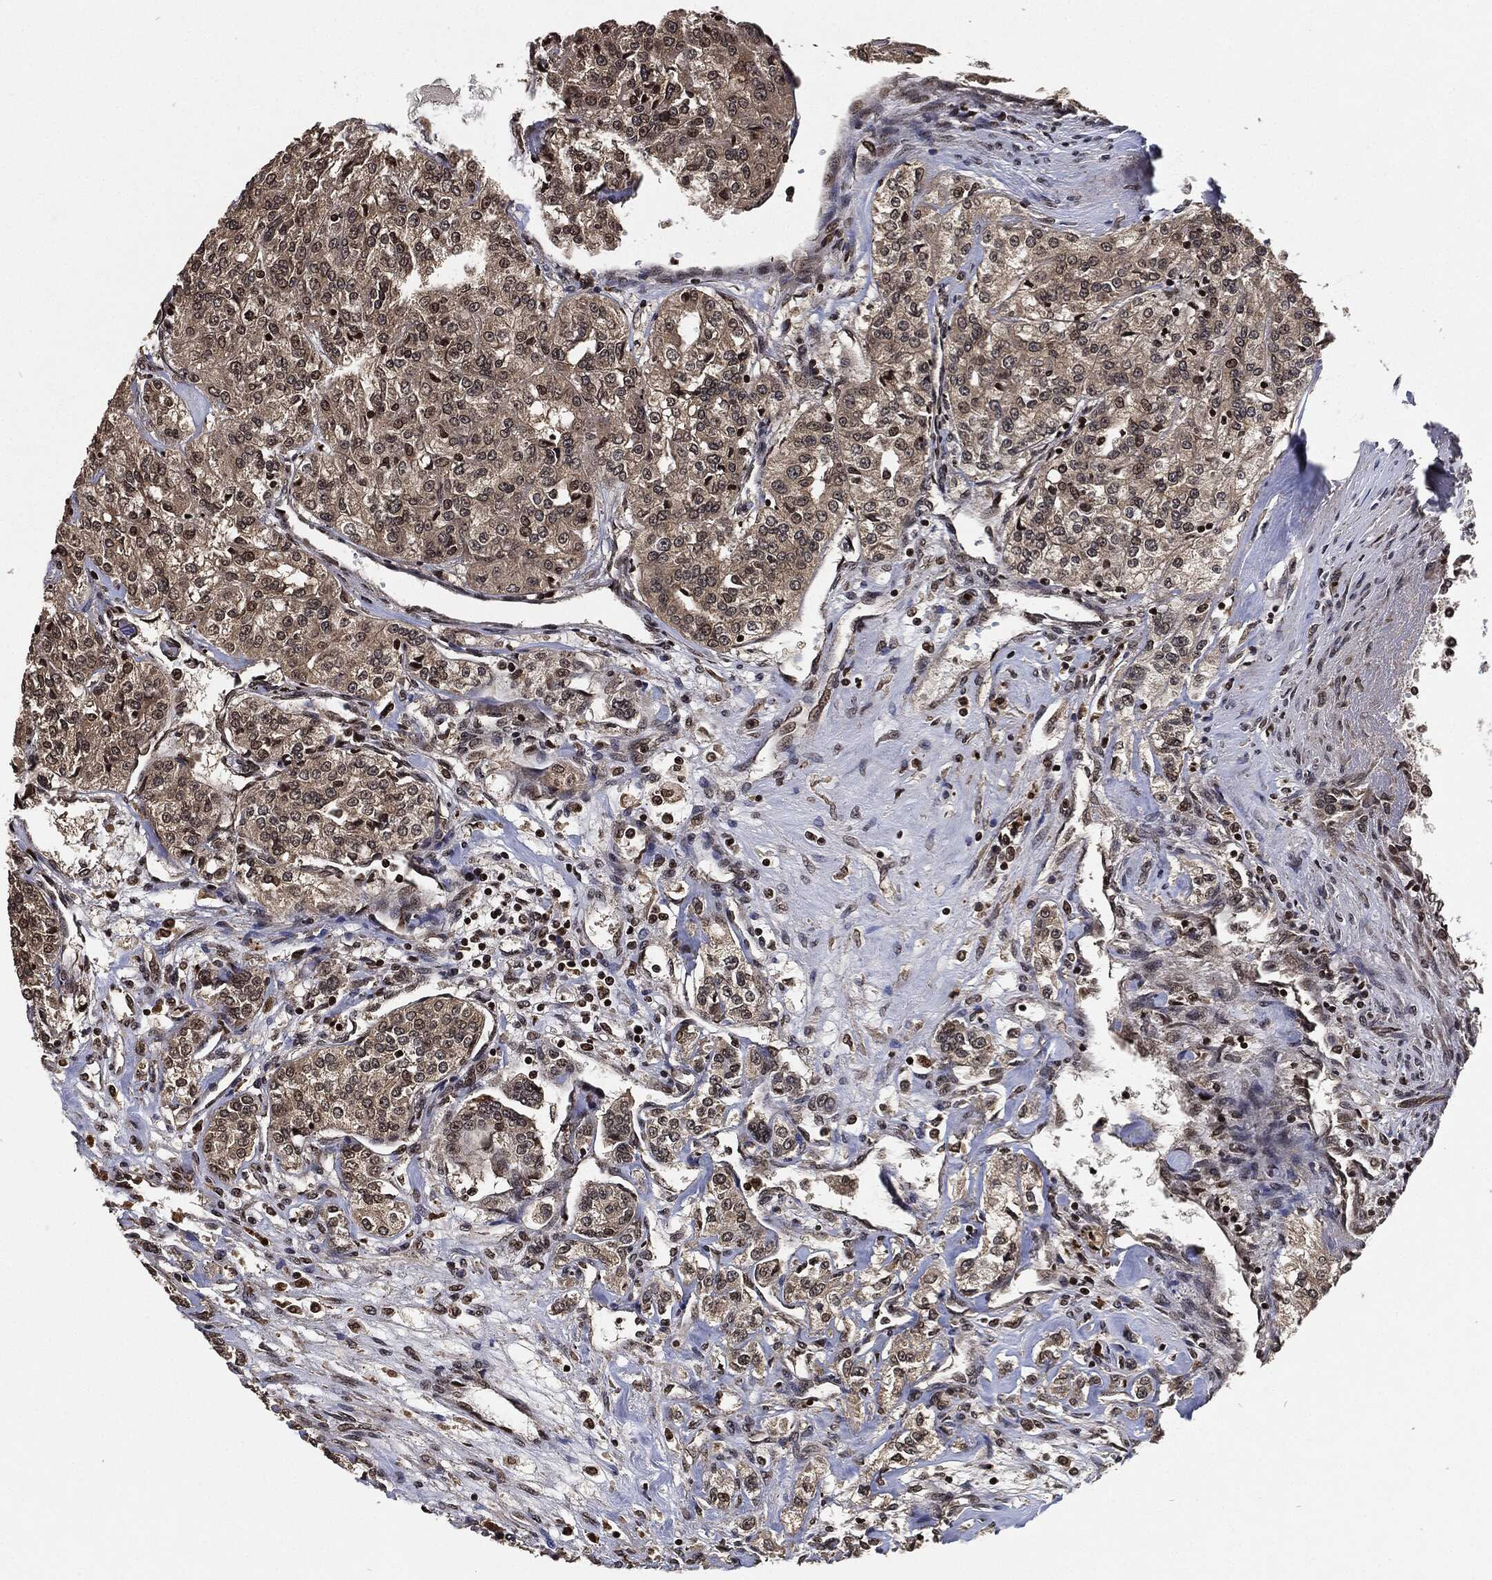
{"staining": {"intensity": "weak", "quantity": "<25%", "location": "cytoplasmic/membranous"}, "tissue": "renal cancer", "cell_type": "Tumor cells", "image_type": "cancer", "snomed": [{"axis": "morphology", "description": "Adenocarcinoma, NOS"}, {"axis": "topography", "description": "Kidney"}], "caption": "Renal adenocarcinoma stained for a protein using immunohistochemistry (IHC) exhibits no staining tumor cells.", "gene": "PDK1", "patient": {"sex": "female", "age": 63}}